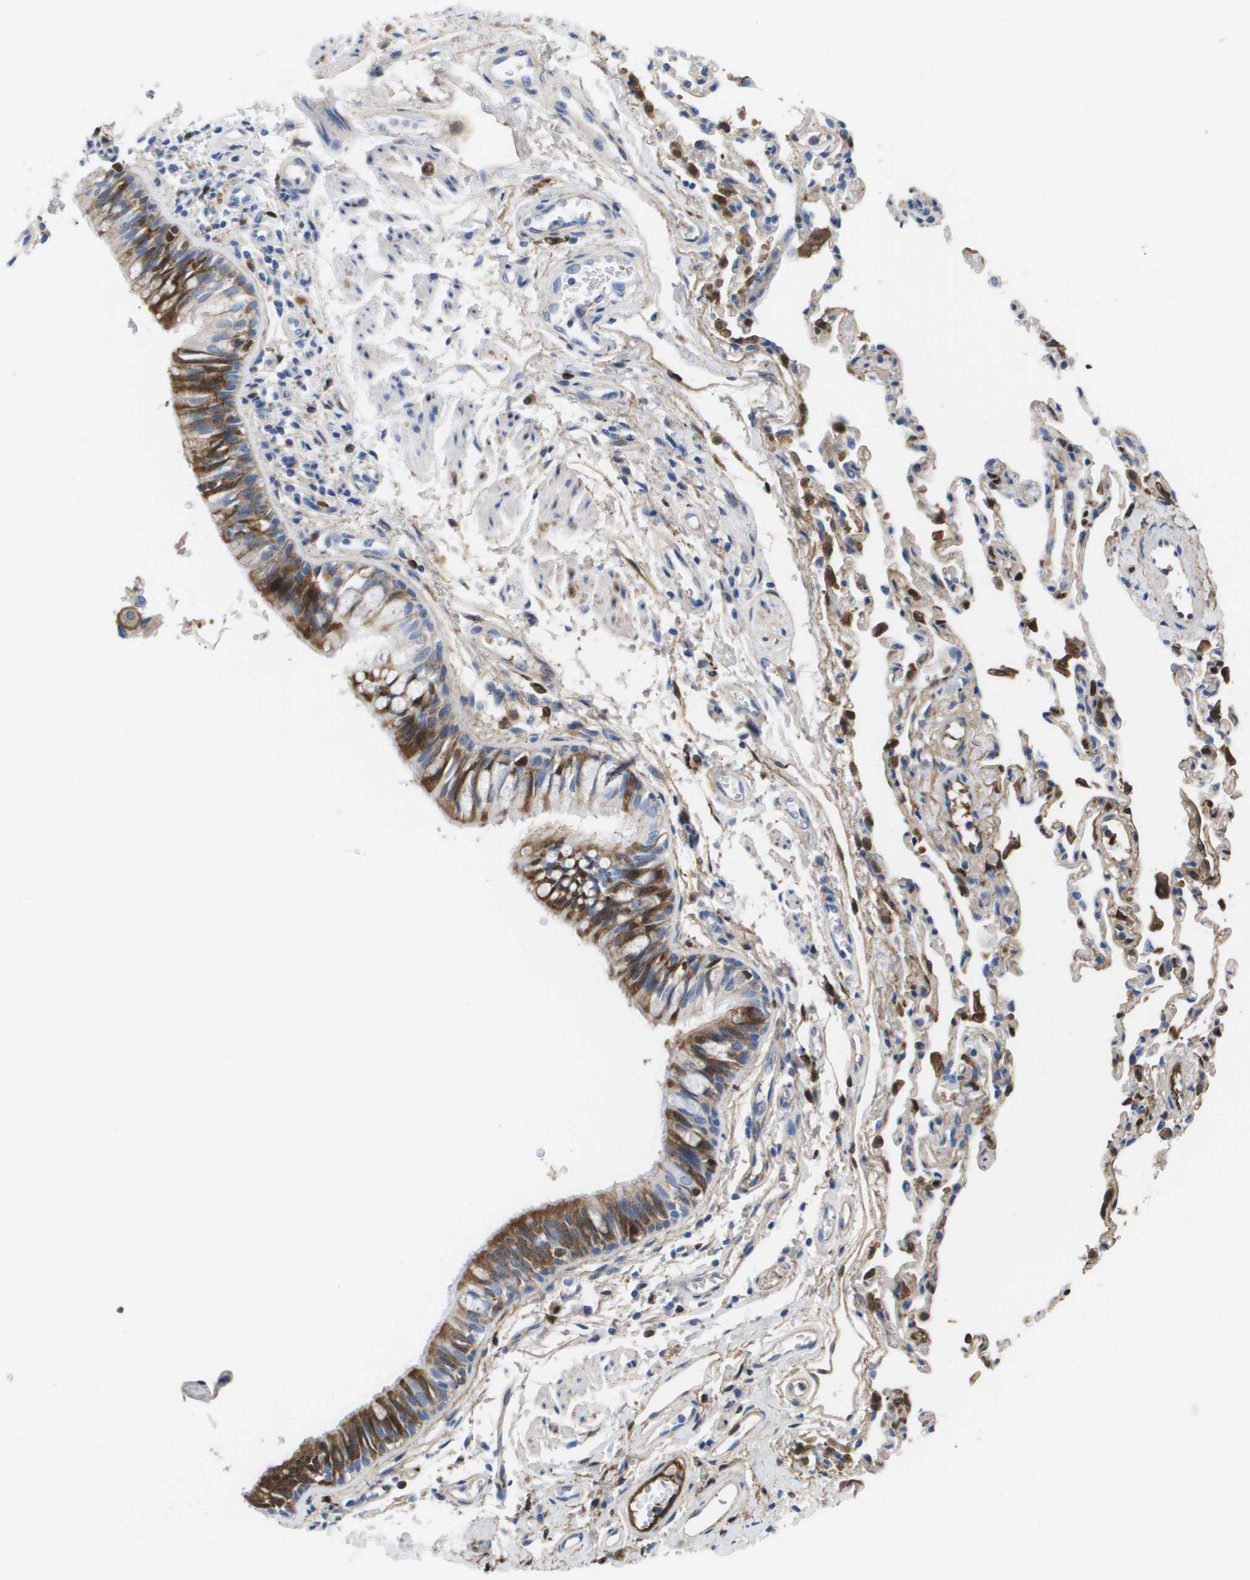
{"staining": {"intensity": "moderate", "quantity": ">75%", "location": "cytoplasmic/membranous"}, "tissue": "bronchus", "cell_type": "Respiratory epithelial cells", "image_type": "normal", "snomed": [{"axis": "morphology", "description": "Normal tissue, NOS"}, {"axis": "topography", "description": "Bronchus"}, {"axis": "topography", "description": "Lung"}], "caption": "Normal bronchus displays moderate cytoplasmic/membranous expression in about >75% of respiratory epithelial cells, visualized by immunohistochemistry.", "gene": "SERPINC1", "patient": {"sex": "male", "age": 64}}